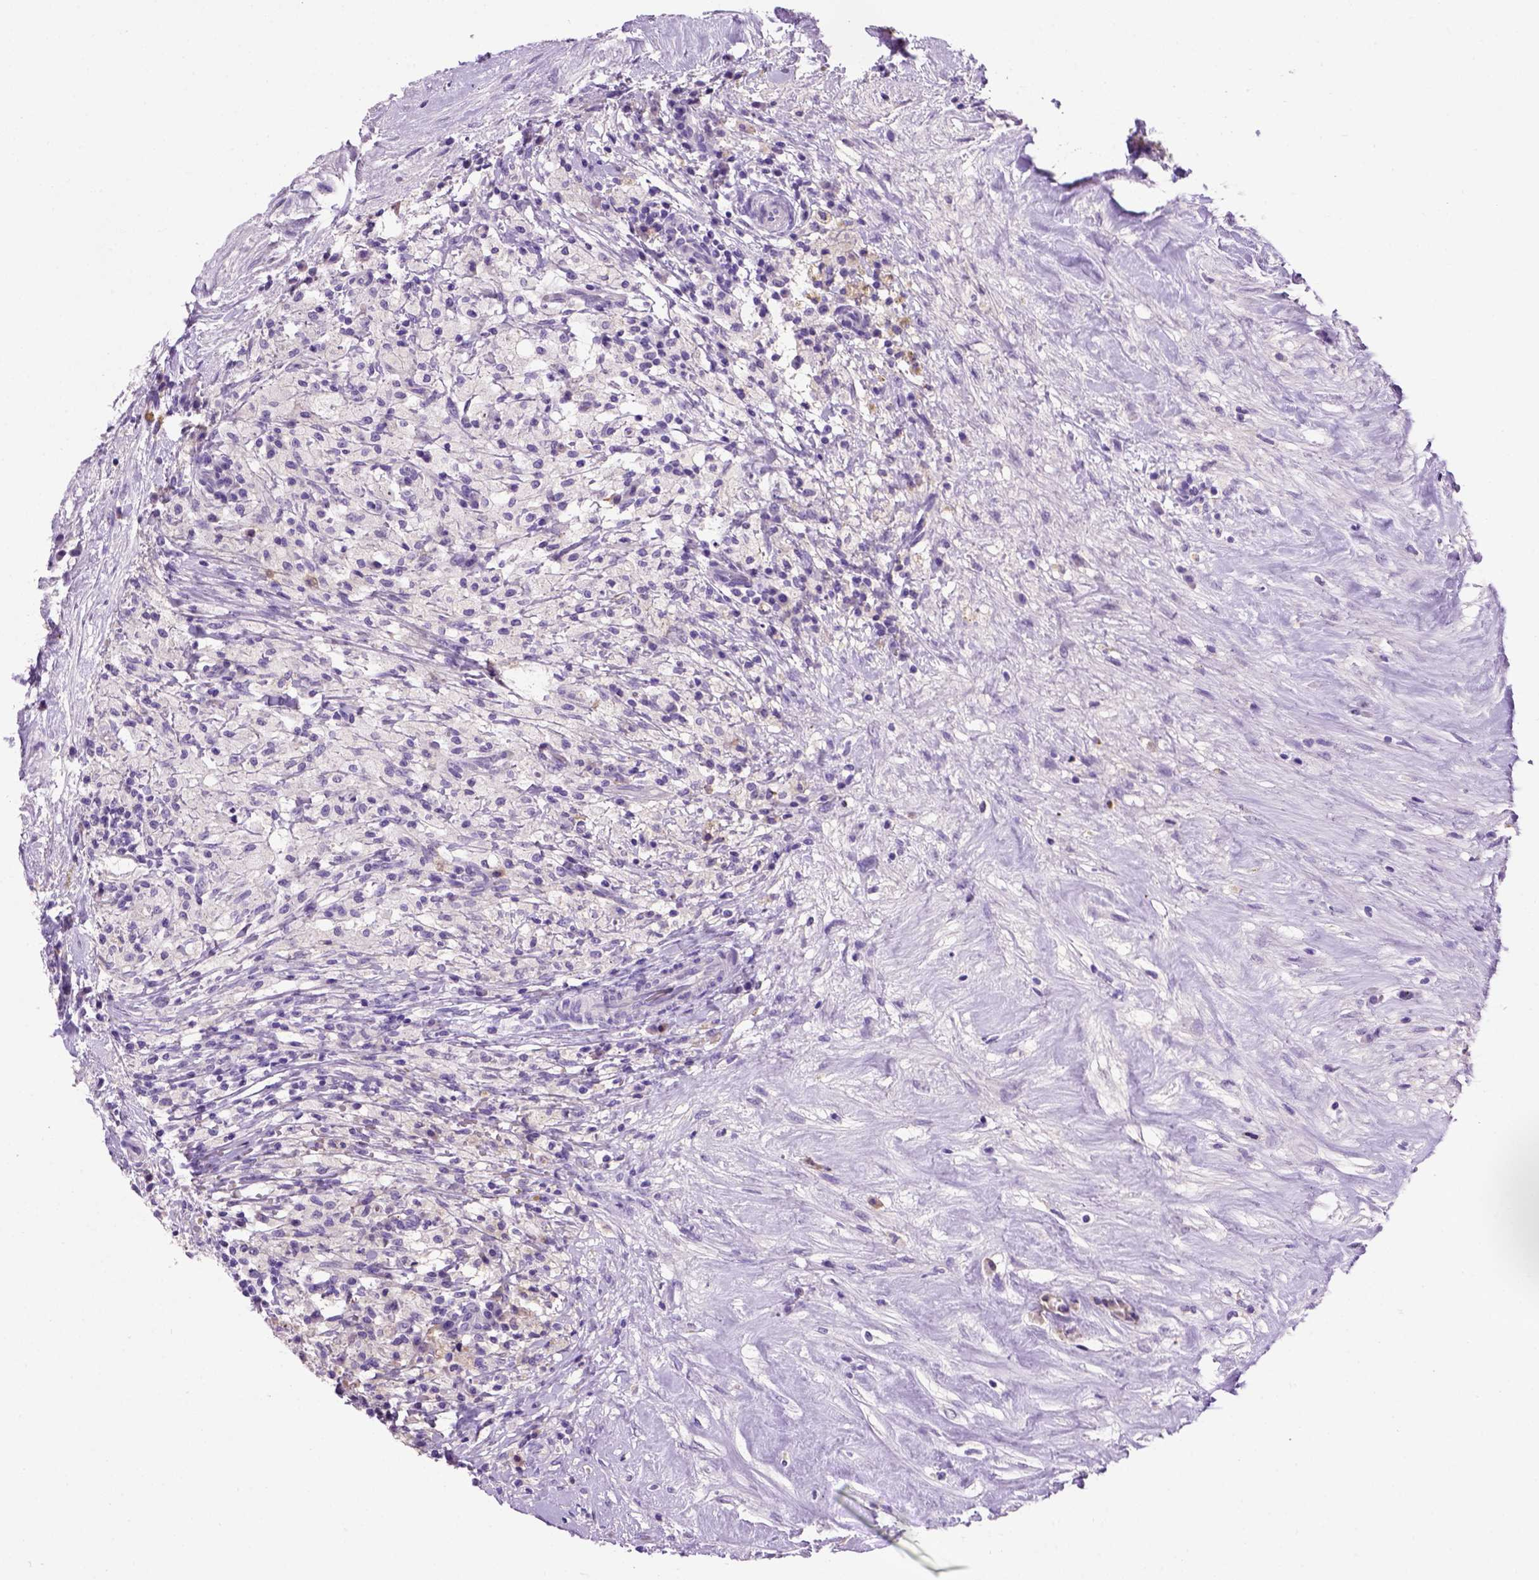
{"staining": {"intensity": "negative", "quantity": "none", "location": "none"}, "tissue": "testis cancer", "cell_type": "Tumor cells", "image_type": "cancer", "snomed": [{"axis": "morphology", "description": "Necrosis, NOS"}, {"axis": "morphology", "description": "Carcinoma, Embryonal, NOS"}, {"axis": "topography", "description": "Testis"}], "caption": "This photomicrograph is of embryonal carcinoma (testis) stained with immunohistochemistry to label a protein in brown with the nuclei are counter-stained blue. There is no staining in tumor cells.", "gene": "CDH1", "patient": {"sex": "male", "age": 19}}